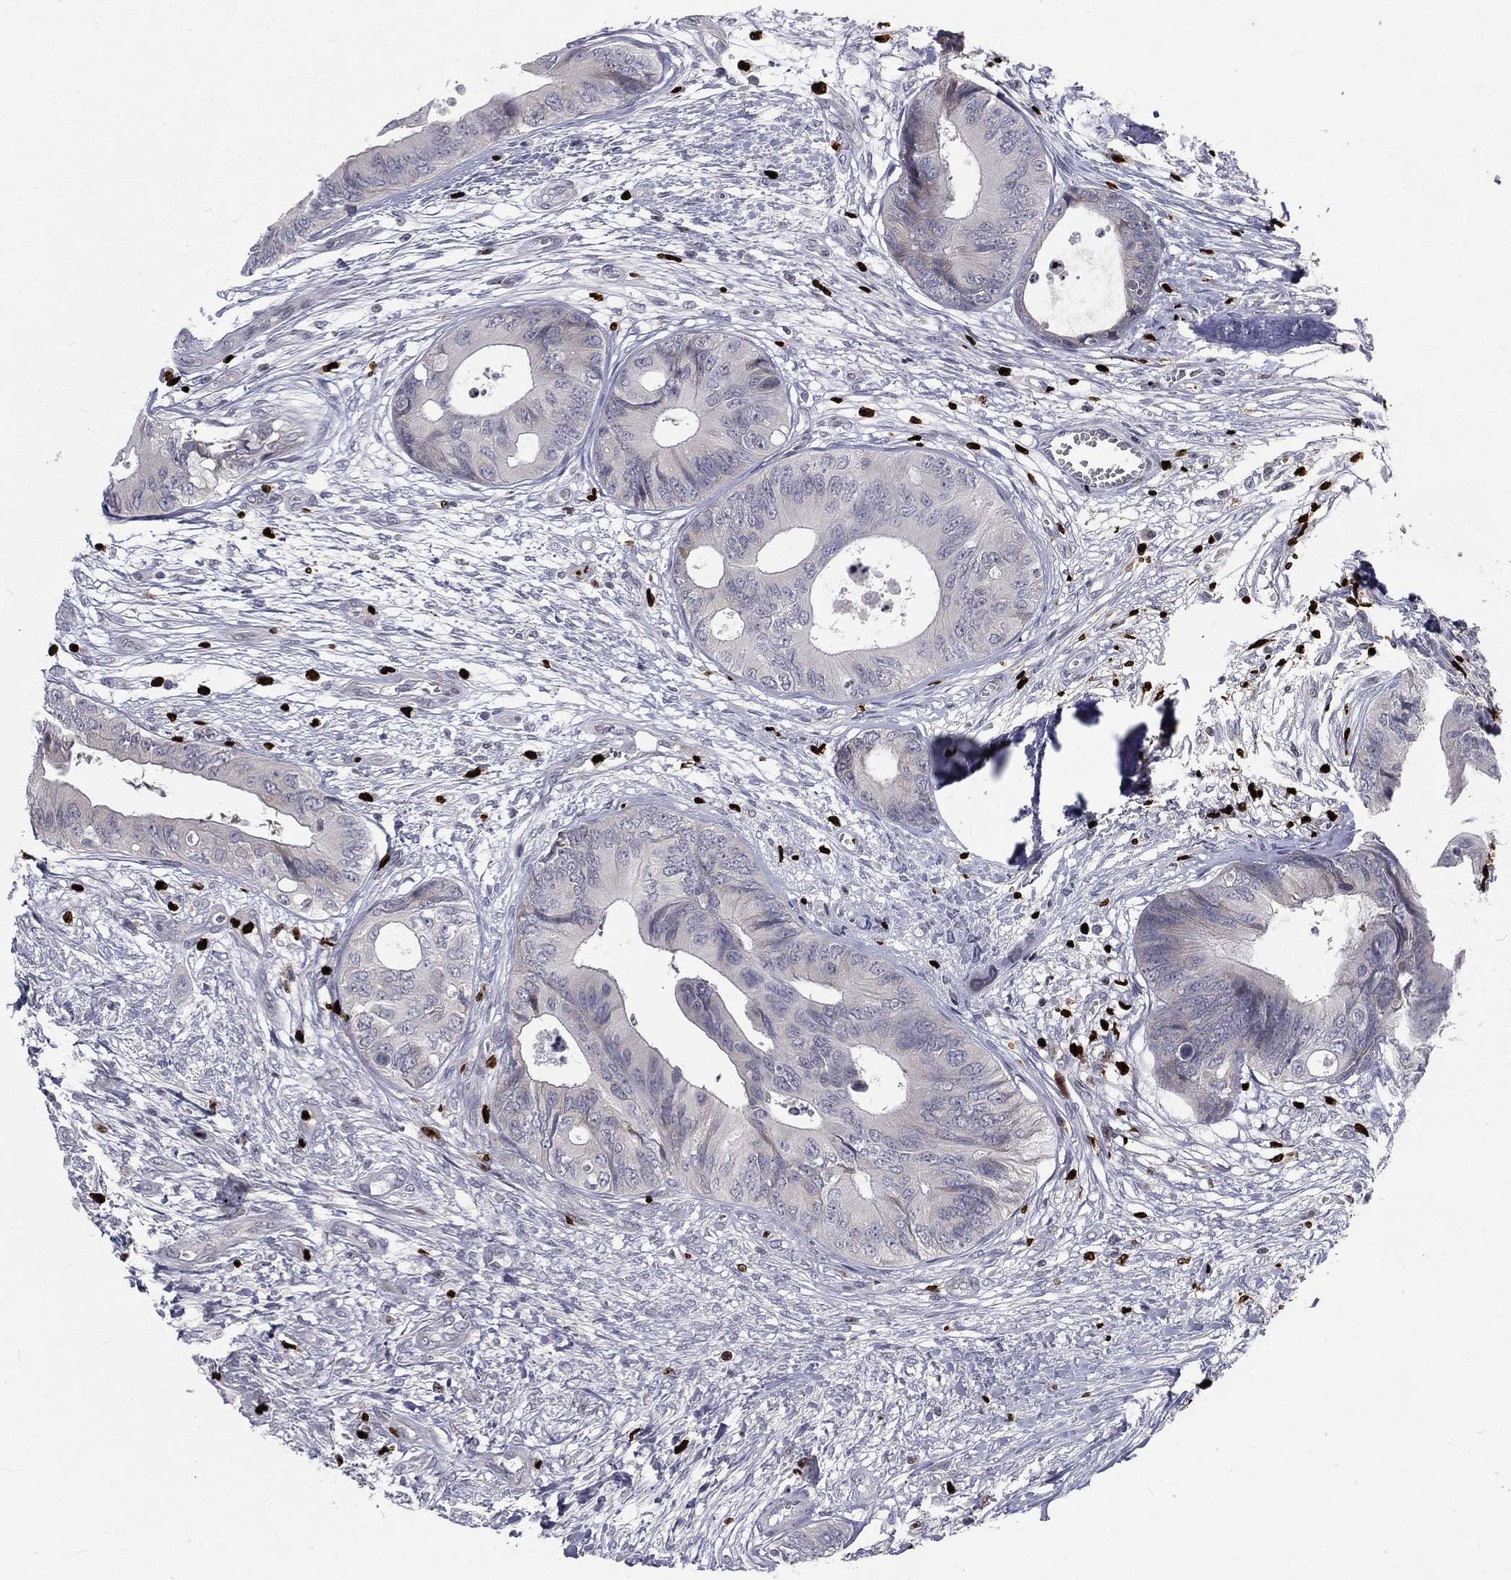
{"staining": {"intensity": "negative", "quantity": "none", "location": "none"}, "tissue": "colorectal cancer", "cell_type": "Tumor cells", "image_type": "cancer", "snomed": [{"axis": "morphology", "description": "Normal tissue, NOS"}, {"axis": "morphology", "description": "Adenocarcinoma, NOS"}, {"axis": "topography", "description": "Colon"}], "caption": "Adenocarcinoma (colorectal) was stained to show a protein in brown. There is no significant expression in tumor cells. Nuclei are stained in blue.", "gene": "MNDA", "patient": {"sex": "male", "age": 65}}